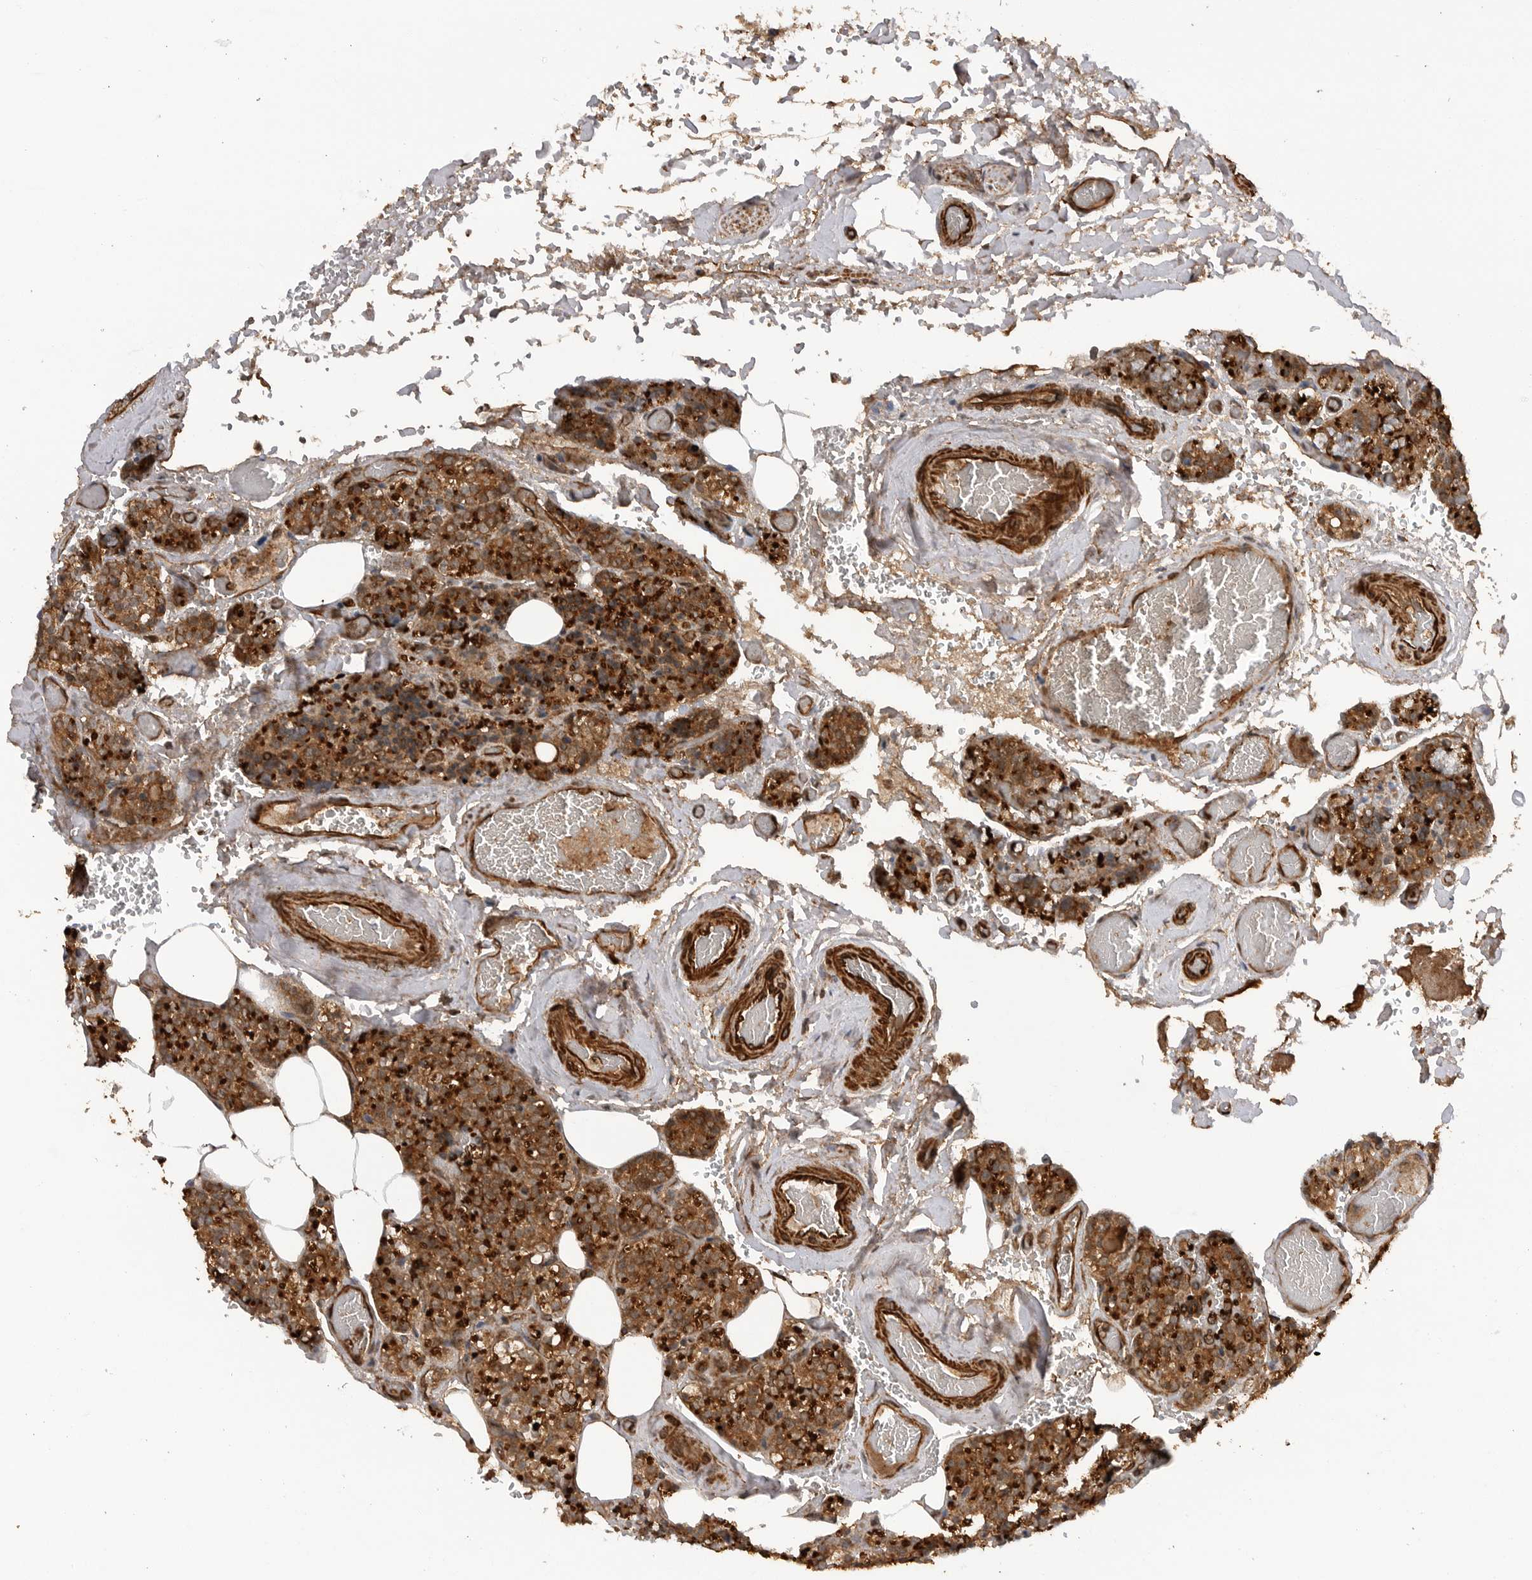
{"staining": {"intensity": "moderate", "quantity": ">75%", "location": "cytoplasmic/membranous"}, "tissue": "parathyroid gland", "cell_type": "Glandular cells", "image_type": "normal", "snomed": [{"axis": "morphology", "description": "Normal tissue, NOS"}, {"axis": "topography", "description": "Parathyroid gland"}], "caption": "DAB immunohistochemical staining of benign human parathyroid gland demonstrates moderate cytoplasmic/membranous protein positivity in approximately >75% of glandular cells. (DAB (3,3'-diaminobenzidine) IHC with brightfield microscopy, high magnification).", "gene": "PRDX4", "patient": {"sex": "male", "age": 87}}